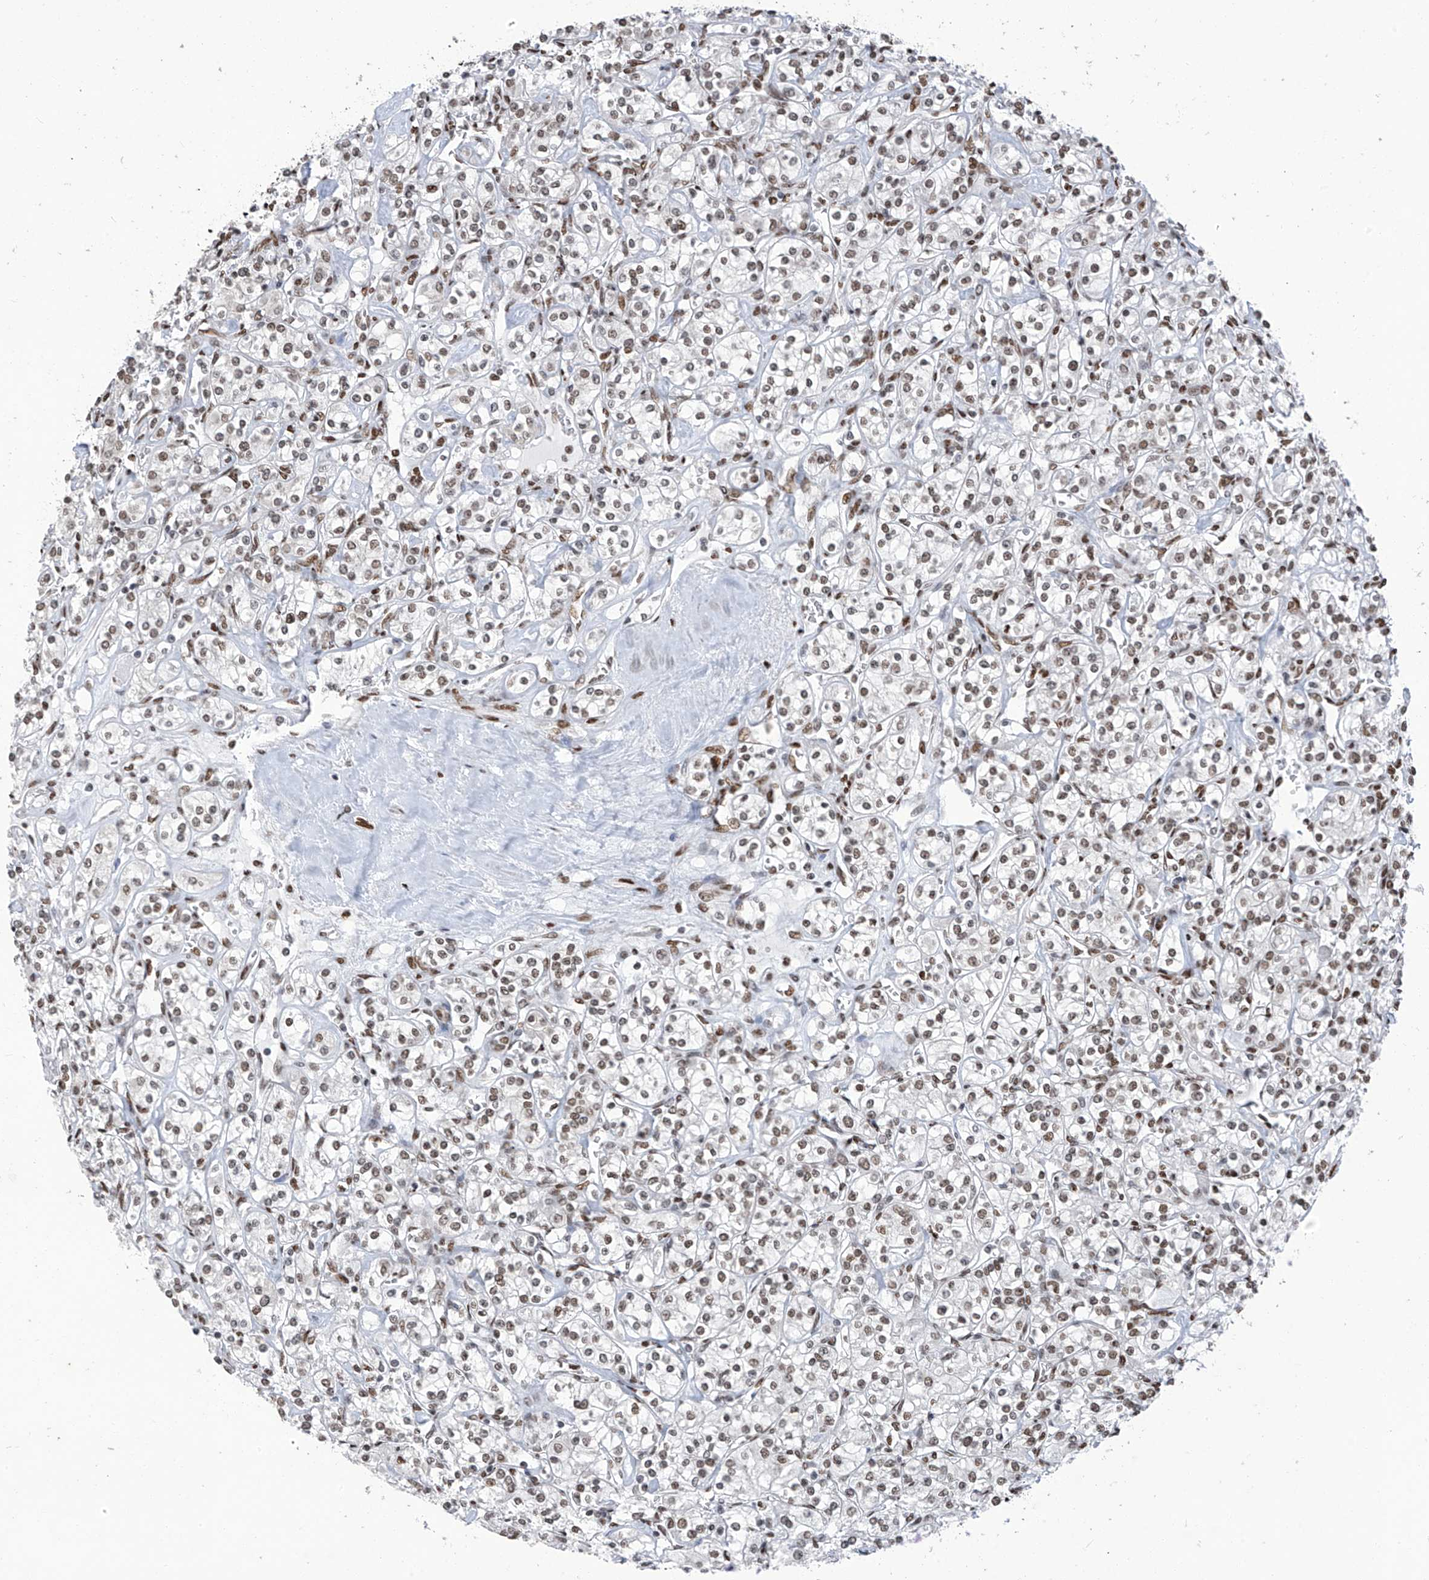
{"staining": {"intensity": "moderate", "quantity": ">75%", "location": "nuclear"}, "tissue": "renal cancer", "cell_type": "Tumor cells", "image_type": "cancer", "snomed": [{"axis": "morphology", "description": "Adenocarcinoma, NOS"}, {"axis": "topography", "description": "Kidney"}], "caption": "Renal cancer (adenocarcinoma) tissue shows moderate nuclear expression in approximately >75% of tumor cells", "gene": "KHSRP", "patient": {"sex": "male", "age": 77}}